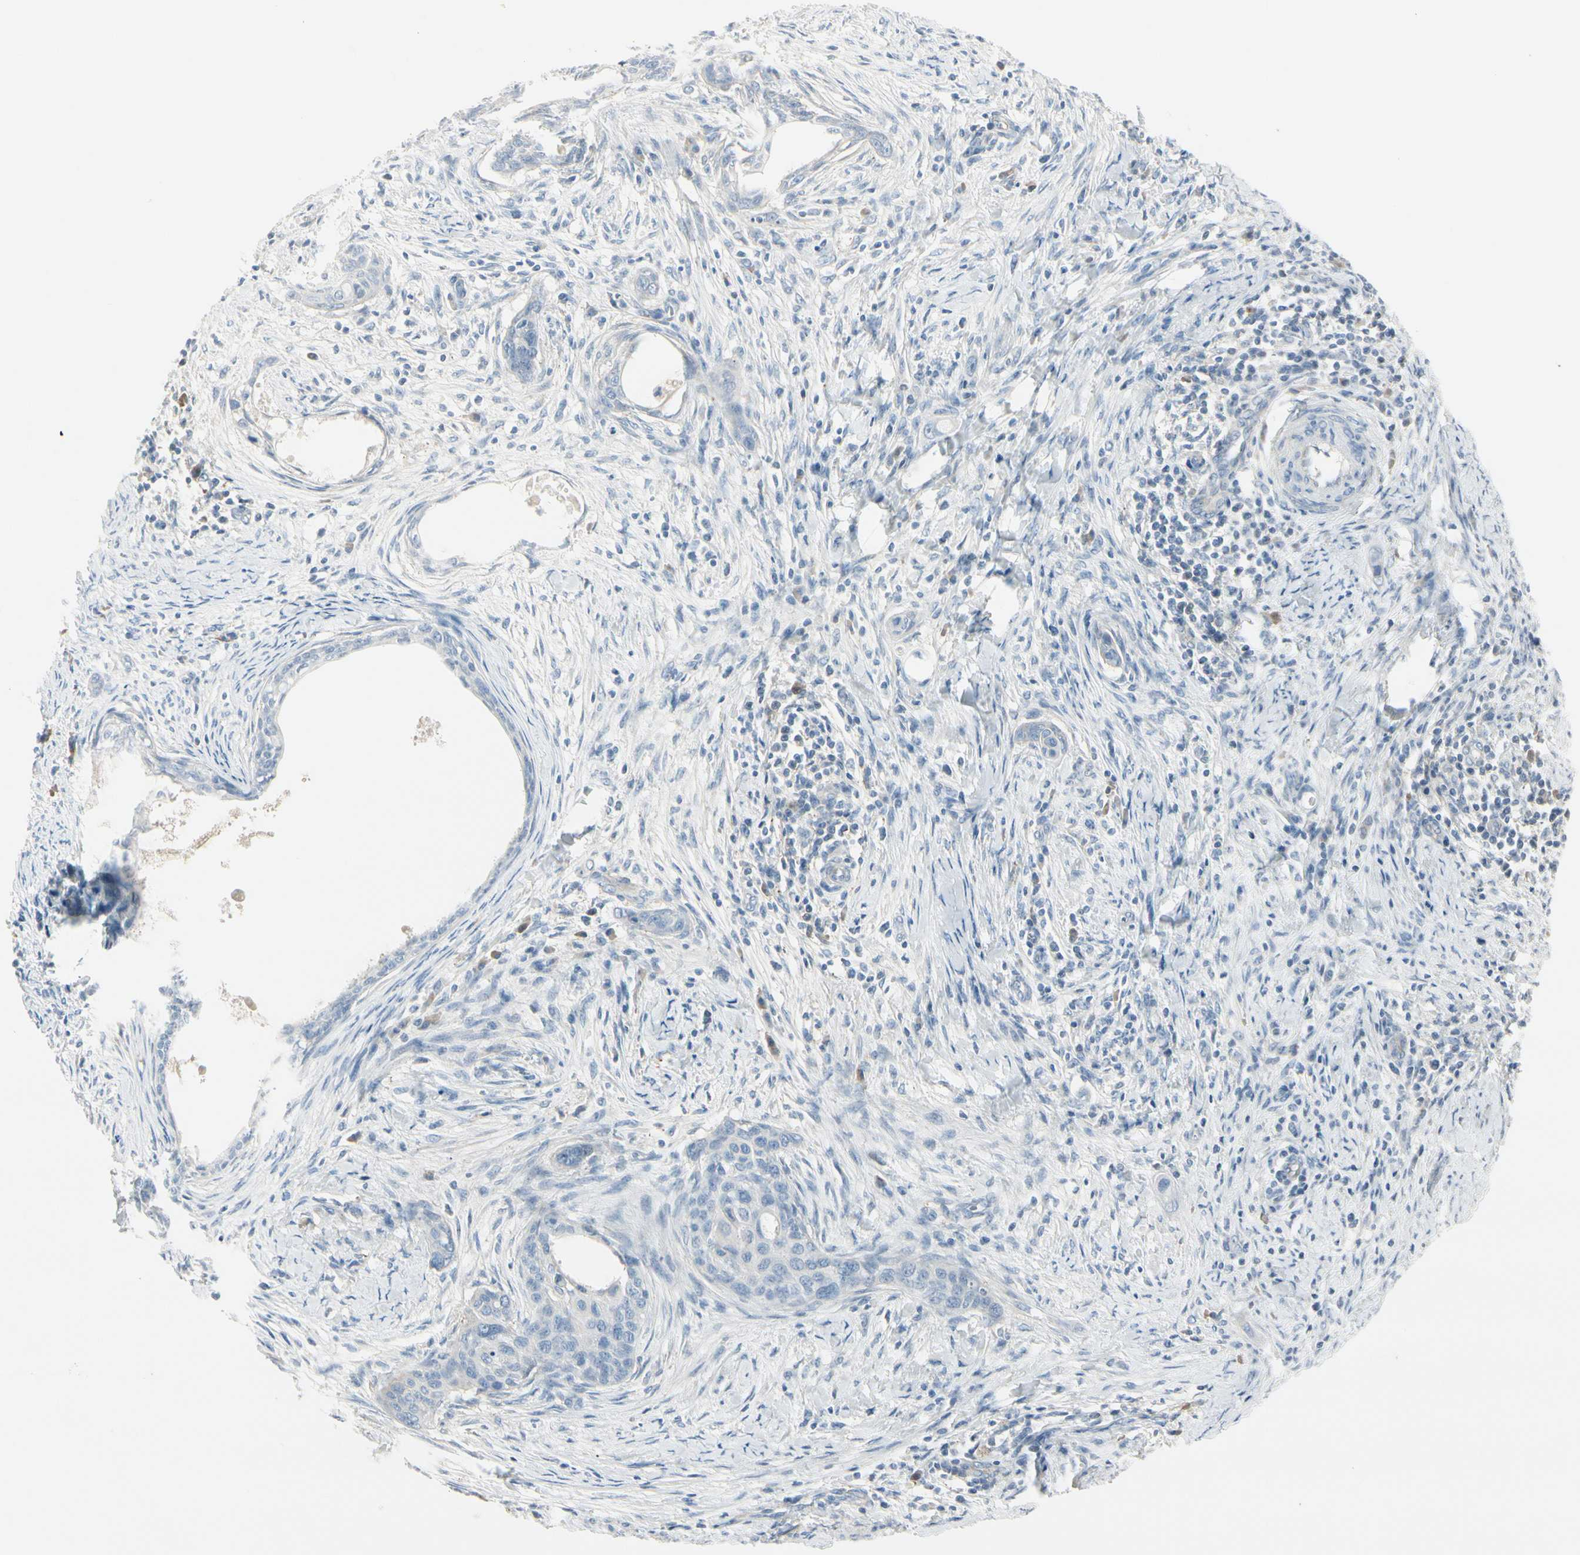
{"staining": {"intensity": "negative", "quantity": "none", "location": "none"}, "tissue": "cervical cancer", "cell_type": "Tumor cells", "image_type": "cancer", "snomed": [{"axis": "morphology", "description": "Squamous cell carcinoma, NOS"}, {"axis": "topography", "description": "Cervix"}], "caption": "Immunohistochemistry histopathology image of cervical squamous cell carcinoma stained for a protein (brown), which exhibits no expression in tumor cells.", "gene": "CACNA2D1", "patient": {"sex": "female", "age": 33}}